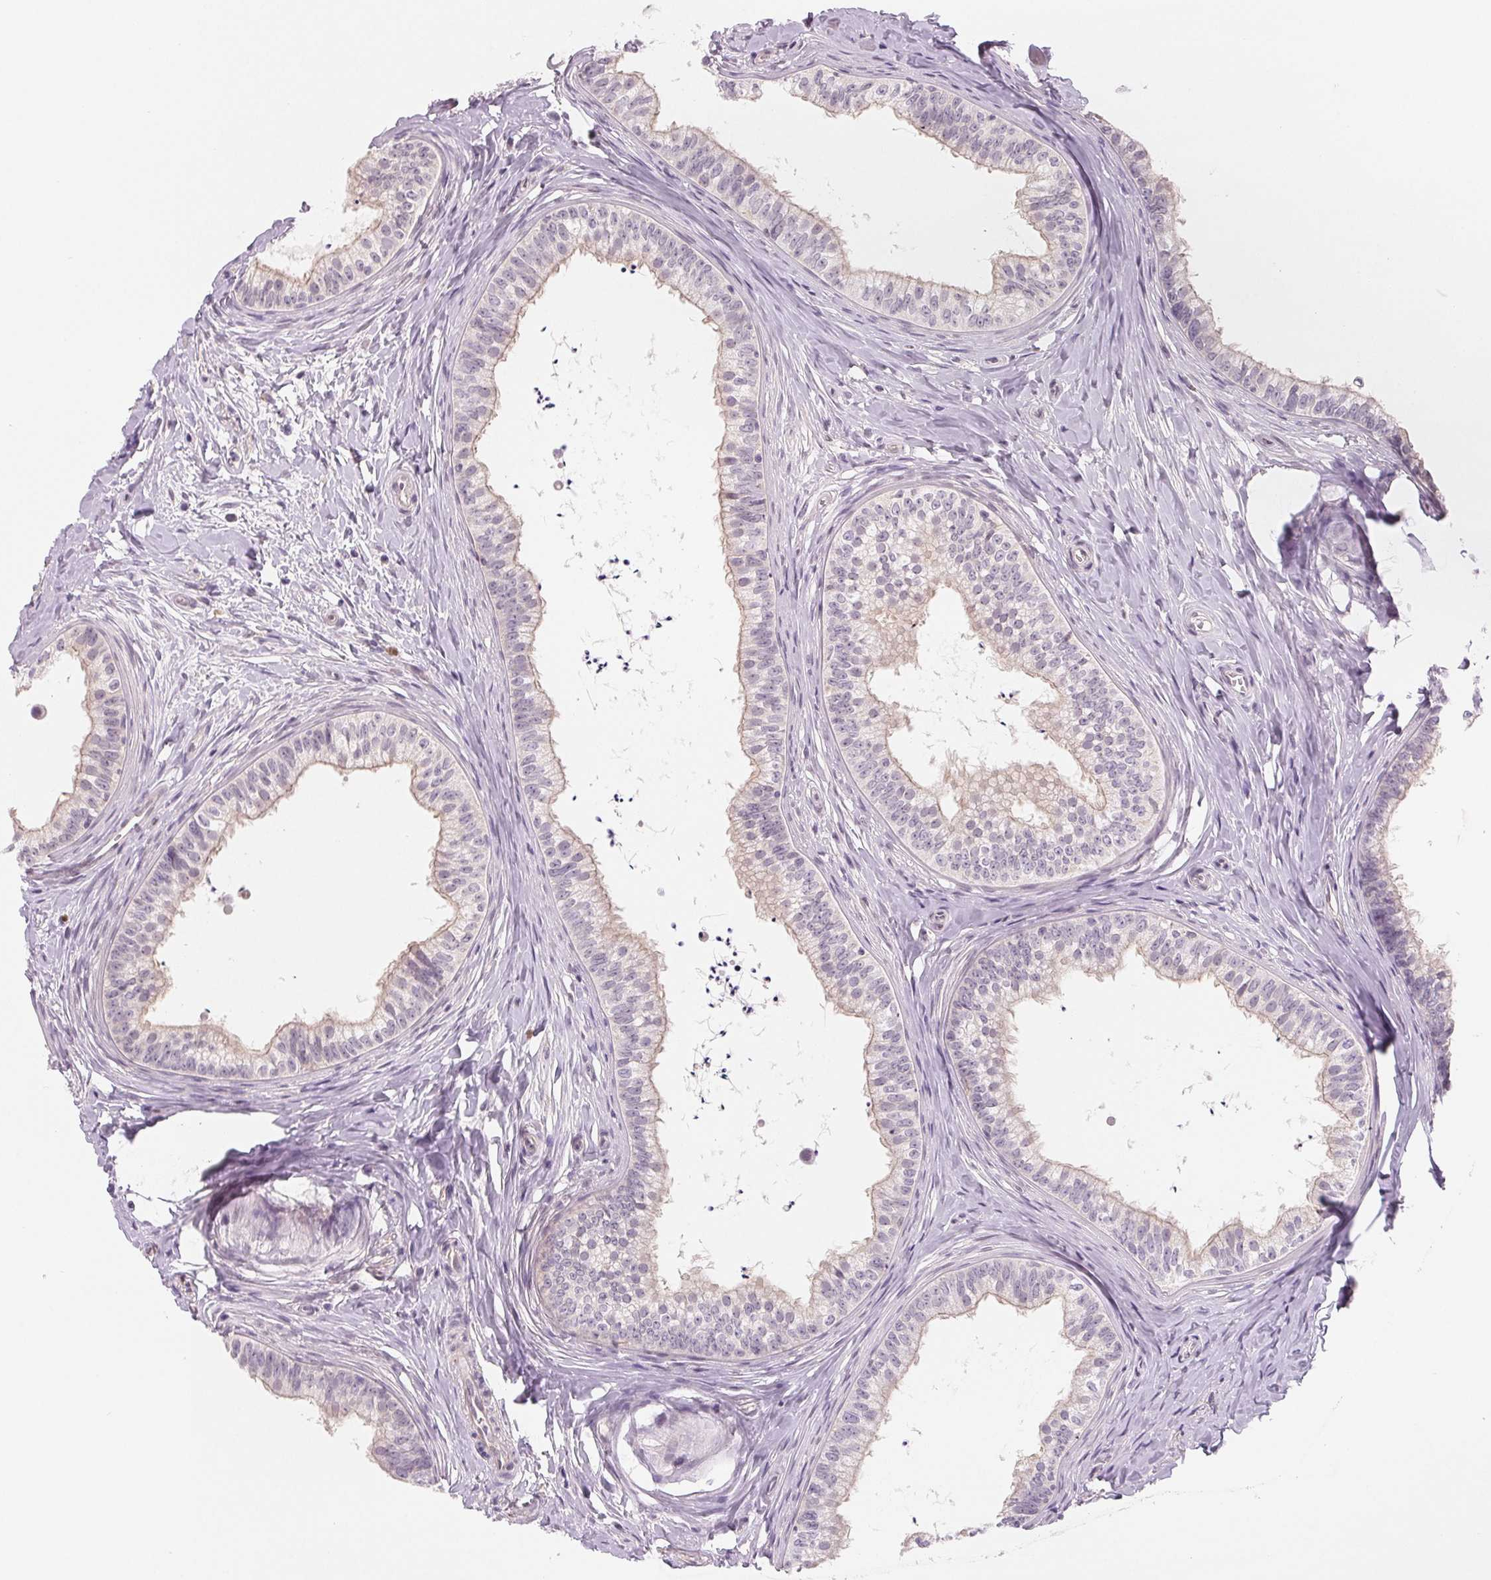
{"staining": {"intensity": "weak", "quantity": "<25%", "location": "cytoplasmic/membranous"}, "tissue": "epididymis", "cell_type": "Glandular cells", "image_type": "normal", "snomed": [{"axis": "morphology", "description": "Normal tissue, NOS"}, {"axis": "topography", "description": "Epididymis"}], "caption": "Epididymis stained for a protein using immunohistochemistry (IHC) shows no staining glandular cells.", "gene": "CFC1B", "patient": {"sex": "male", "age": 24}}